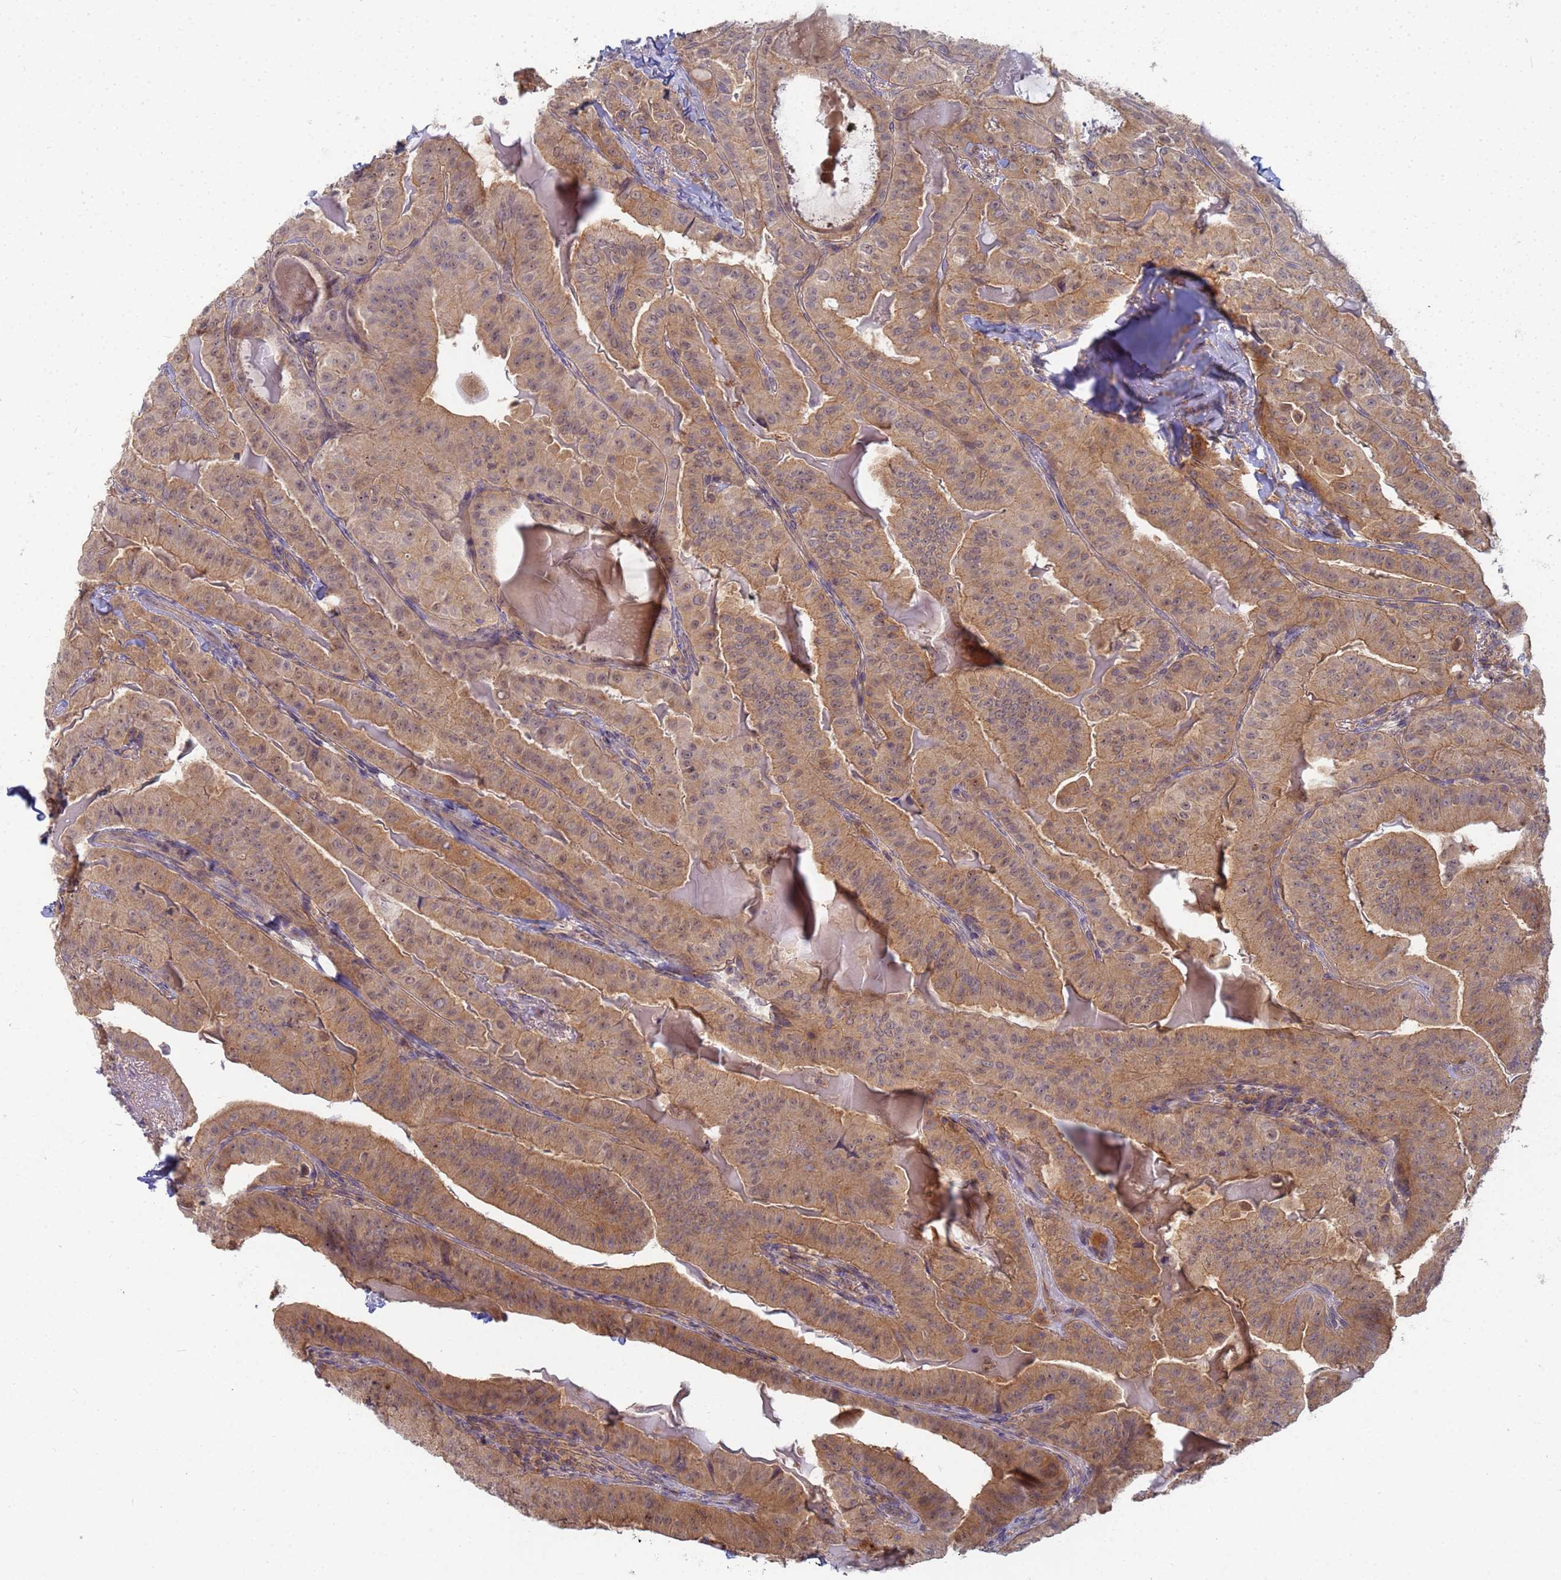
{"staining": {"intensity": "moderate", "quantity": ">75%", "location": "cytoplasmic/membranous"}, "tissue": "thyroid cancer", "cell_type": "Tumor cells", "image_type": "cancer", "snomed": [{"axis": "morphology", "description": "Papillary adenocarcinoma, NOS"}, {"axis": "topography", "description": "Thyroid gland"}], "caption": "Tumor cells demonstrate moderate cytoplasmic/membranous positivity in about >75% of cells in papillary adenocarcinoma (thyroid).", "gene": "SHARPIN", "patient": {"sex": "female", "age": 68}}